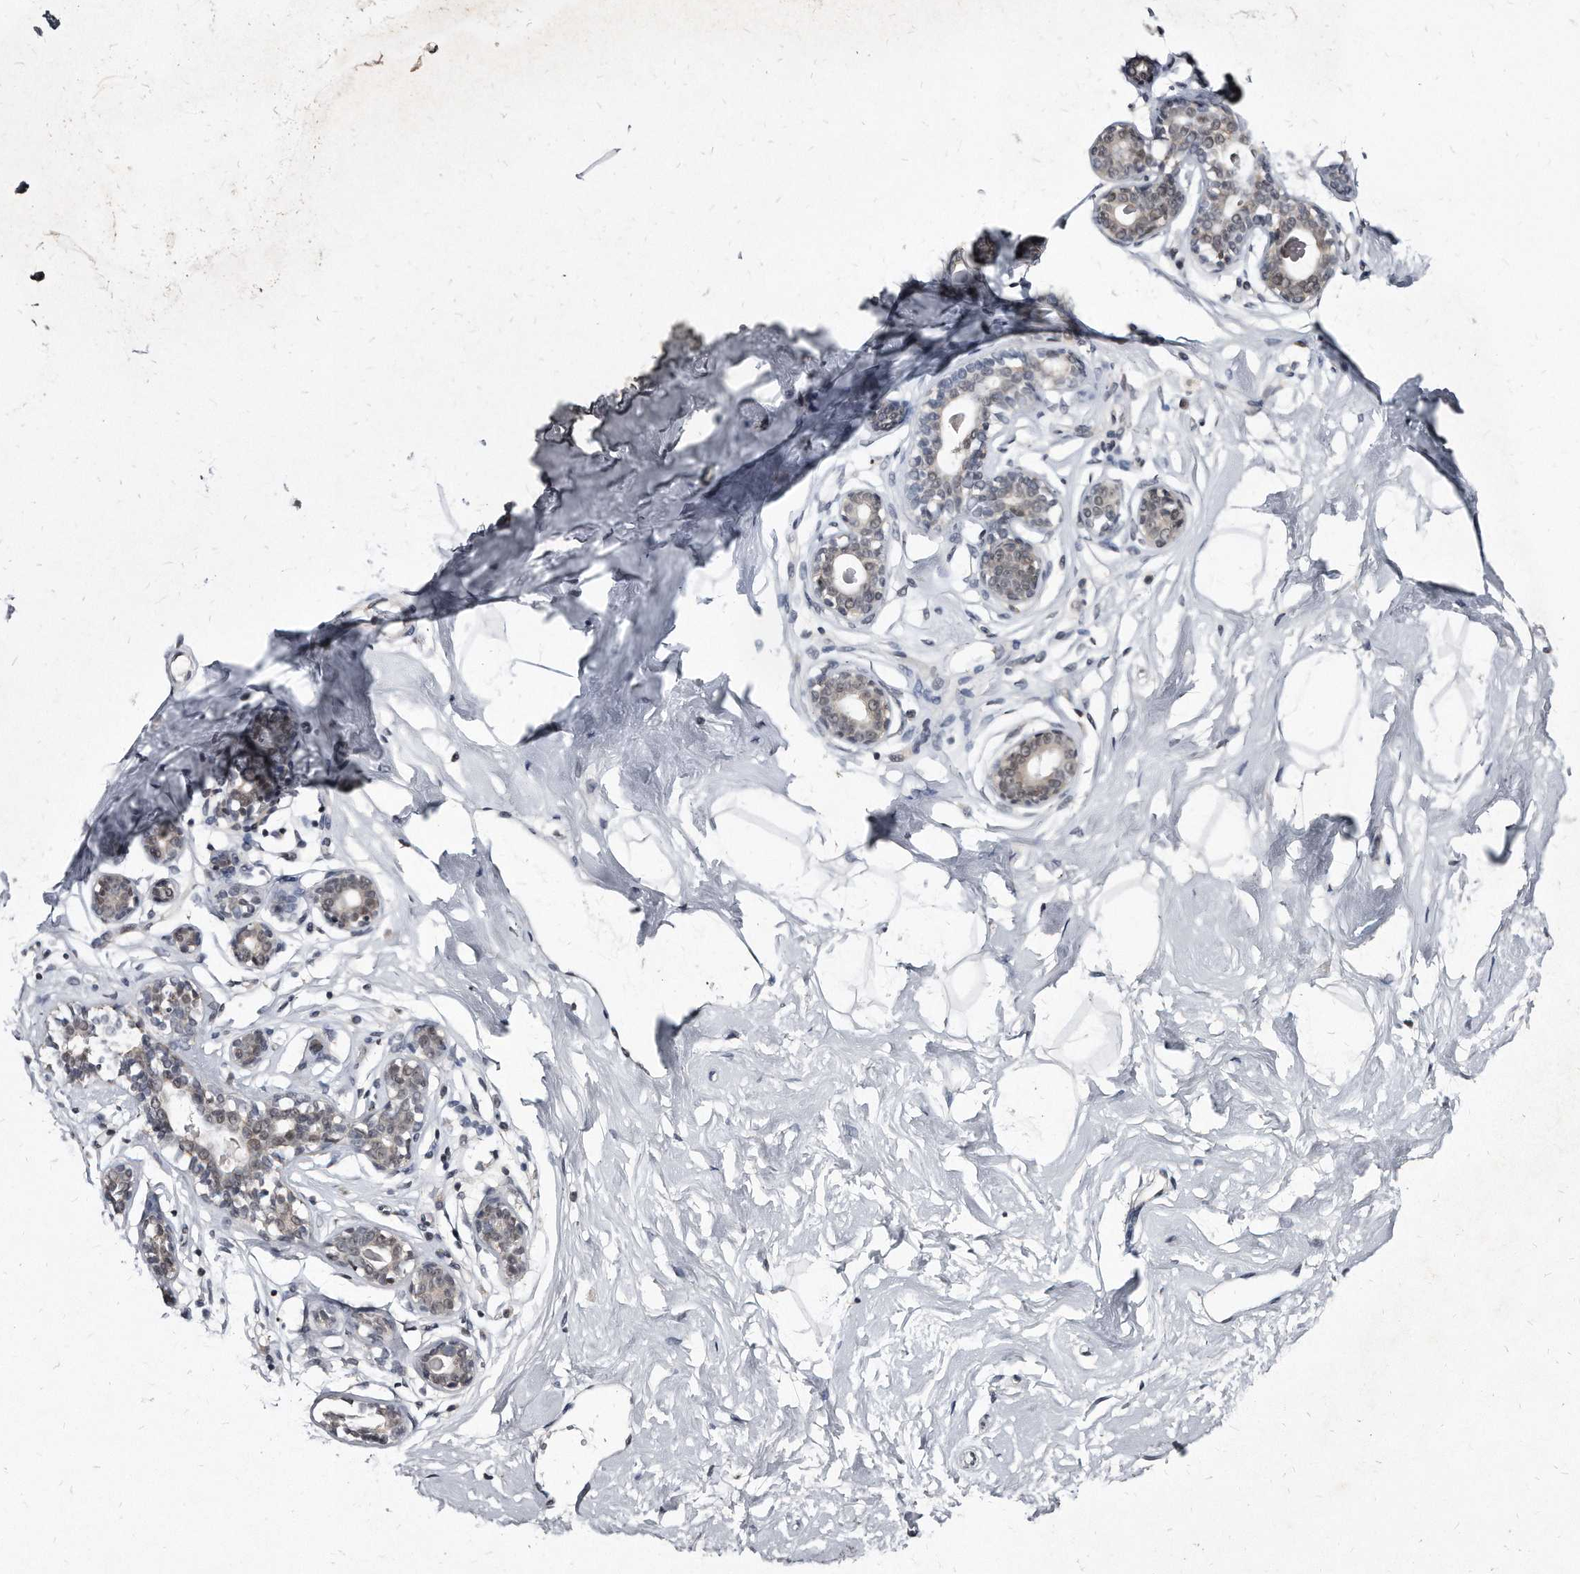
{"staining": {"intensity": "negative", "quantity": "none", "location": "none"}, "tissue": "breast", "cell_type": "Adipocytes", "image_type": "normal", "snomed": [{"axis": "morphology", "description": "Normal tissue, NOS"}, {"axis": "morphology", "description": "Adenoma, NOS"}, {"axis": "topography", "description": "Breast"}], "caption": "Immunohistochemistry (IHC) micrograph of benign breast: human breast stained with DAB (3,3'-diaminobenzidine) reveals no significant protein staining in adipocytes. (DAB (3,3'-diaminobenzidine) IHC, high magnification).", "gene": "KLHDC3", "patient": {"sex": "female", "age": 23}}